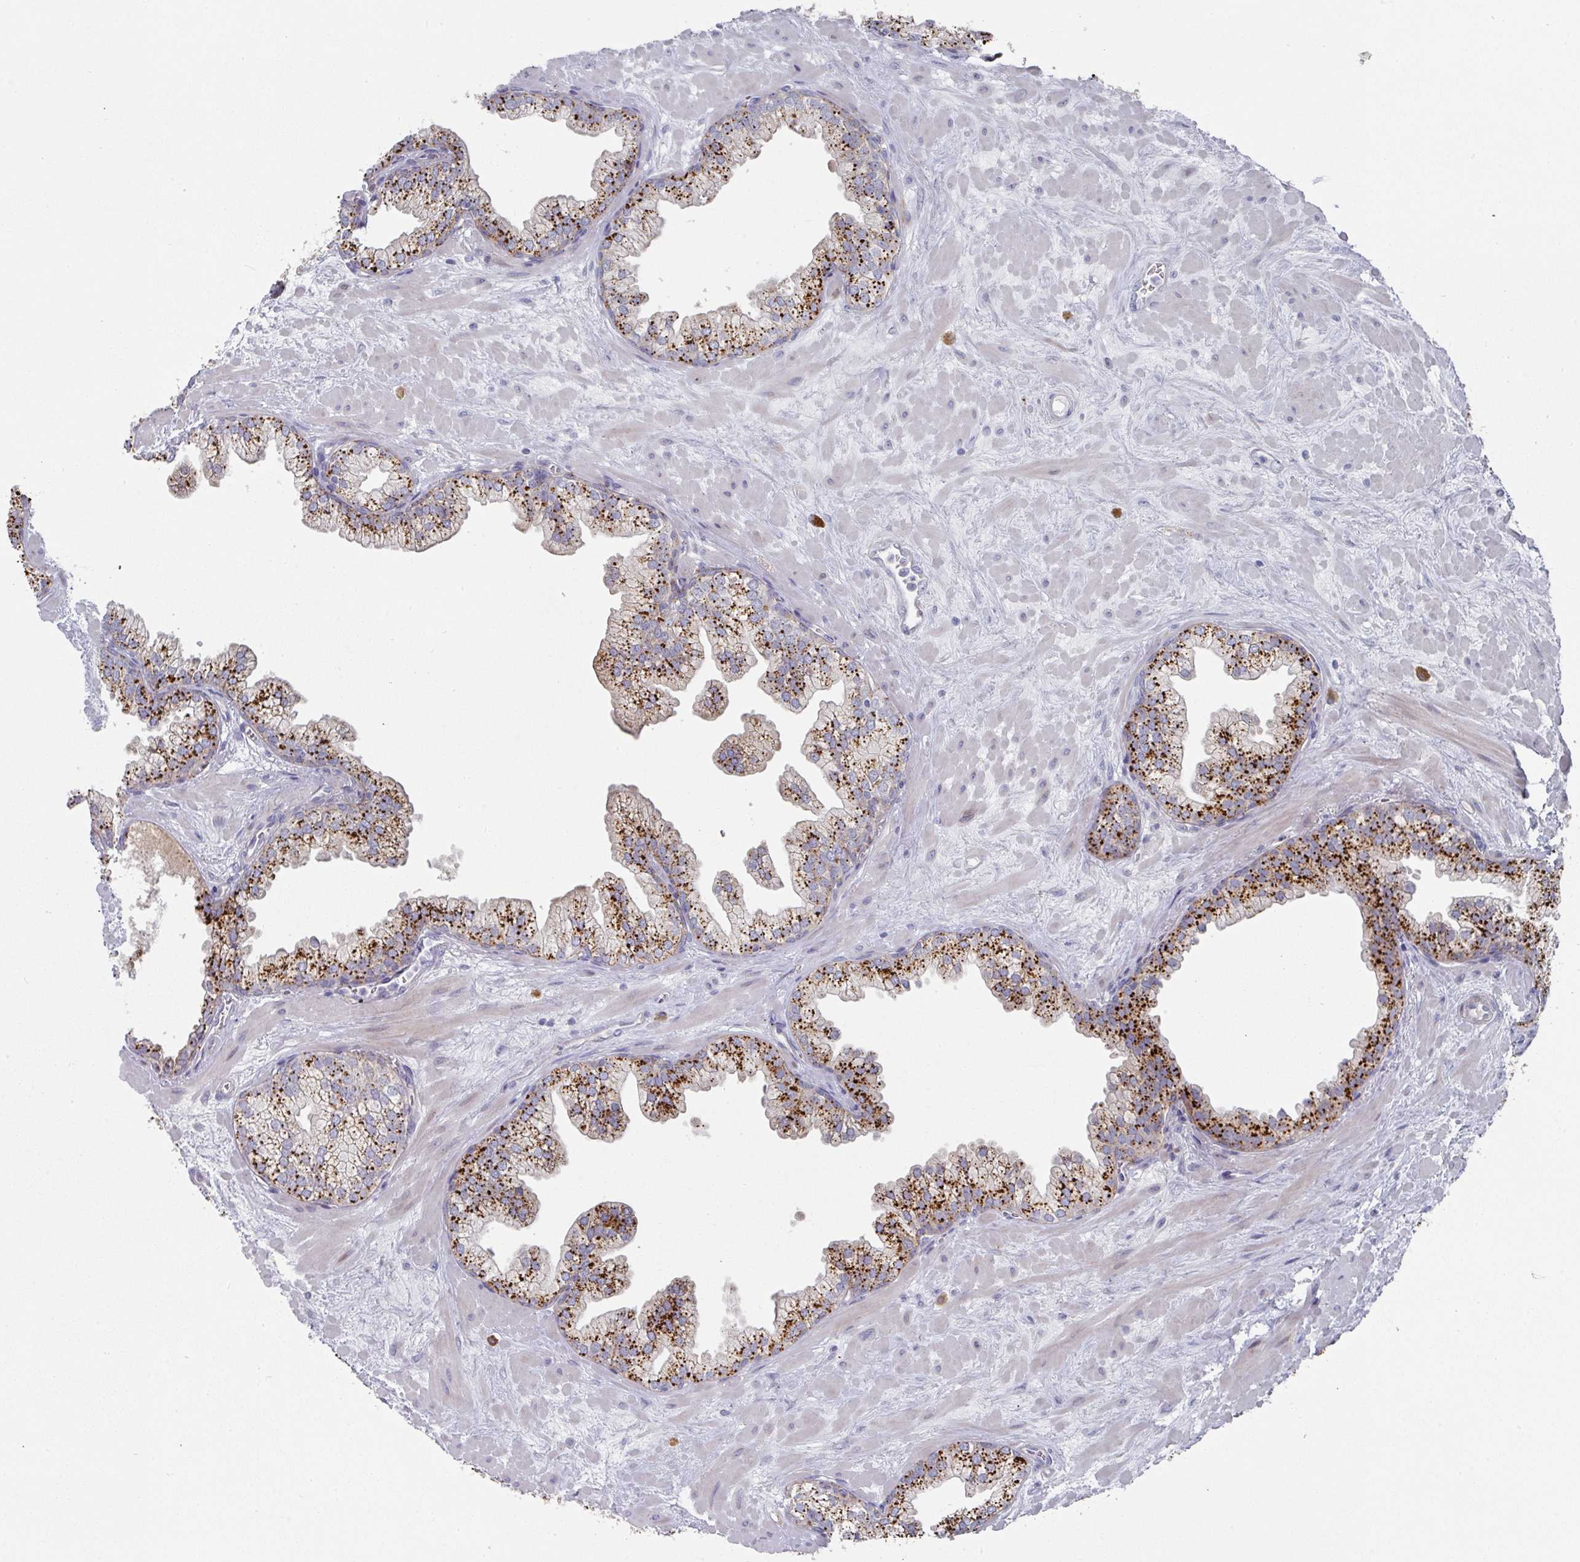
{"staining": {"intensity": "strong", "quantity": ">75%", "location": "cytoplasmic/membranous"}, "tissue": "prostate", "cell_type": "Glandular cells", "image_type": "normal", "snomed": [{"axis": "morphology", "description": "Normal tissue, NOS"}, {"axis": "topography", "description": "Prostate"}, {"axis": "topography", "description": "Peripheral nerve tissue"}], "caption": "Prostate stained with immunohistochemistry (IHC) reveals strong cytoplasmic/membranous expression in approximately >75% of glandular cells. Nuclei are stained in blue.", "gene": "NT5C1A", "patient": {"sex": "male", "age": 61}}